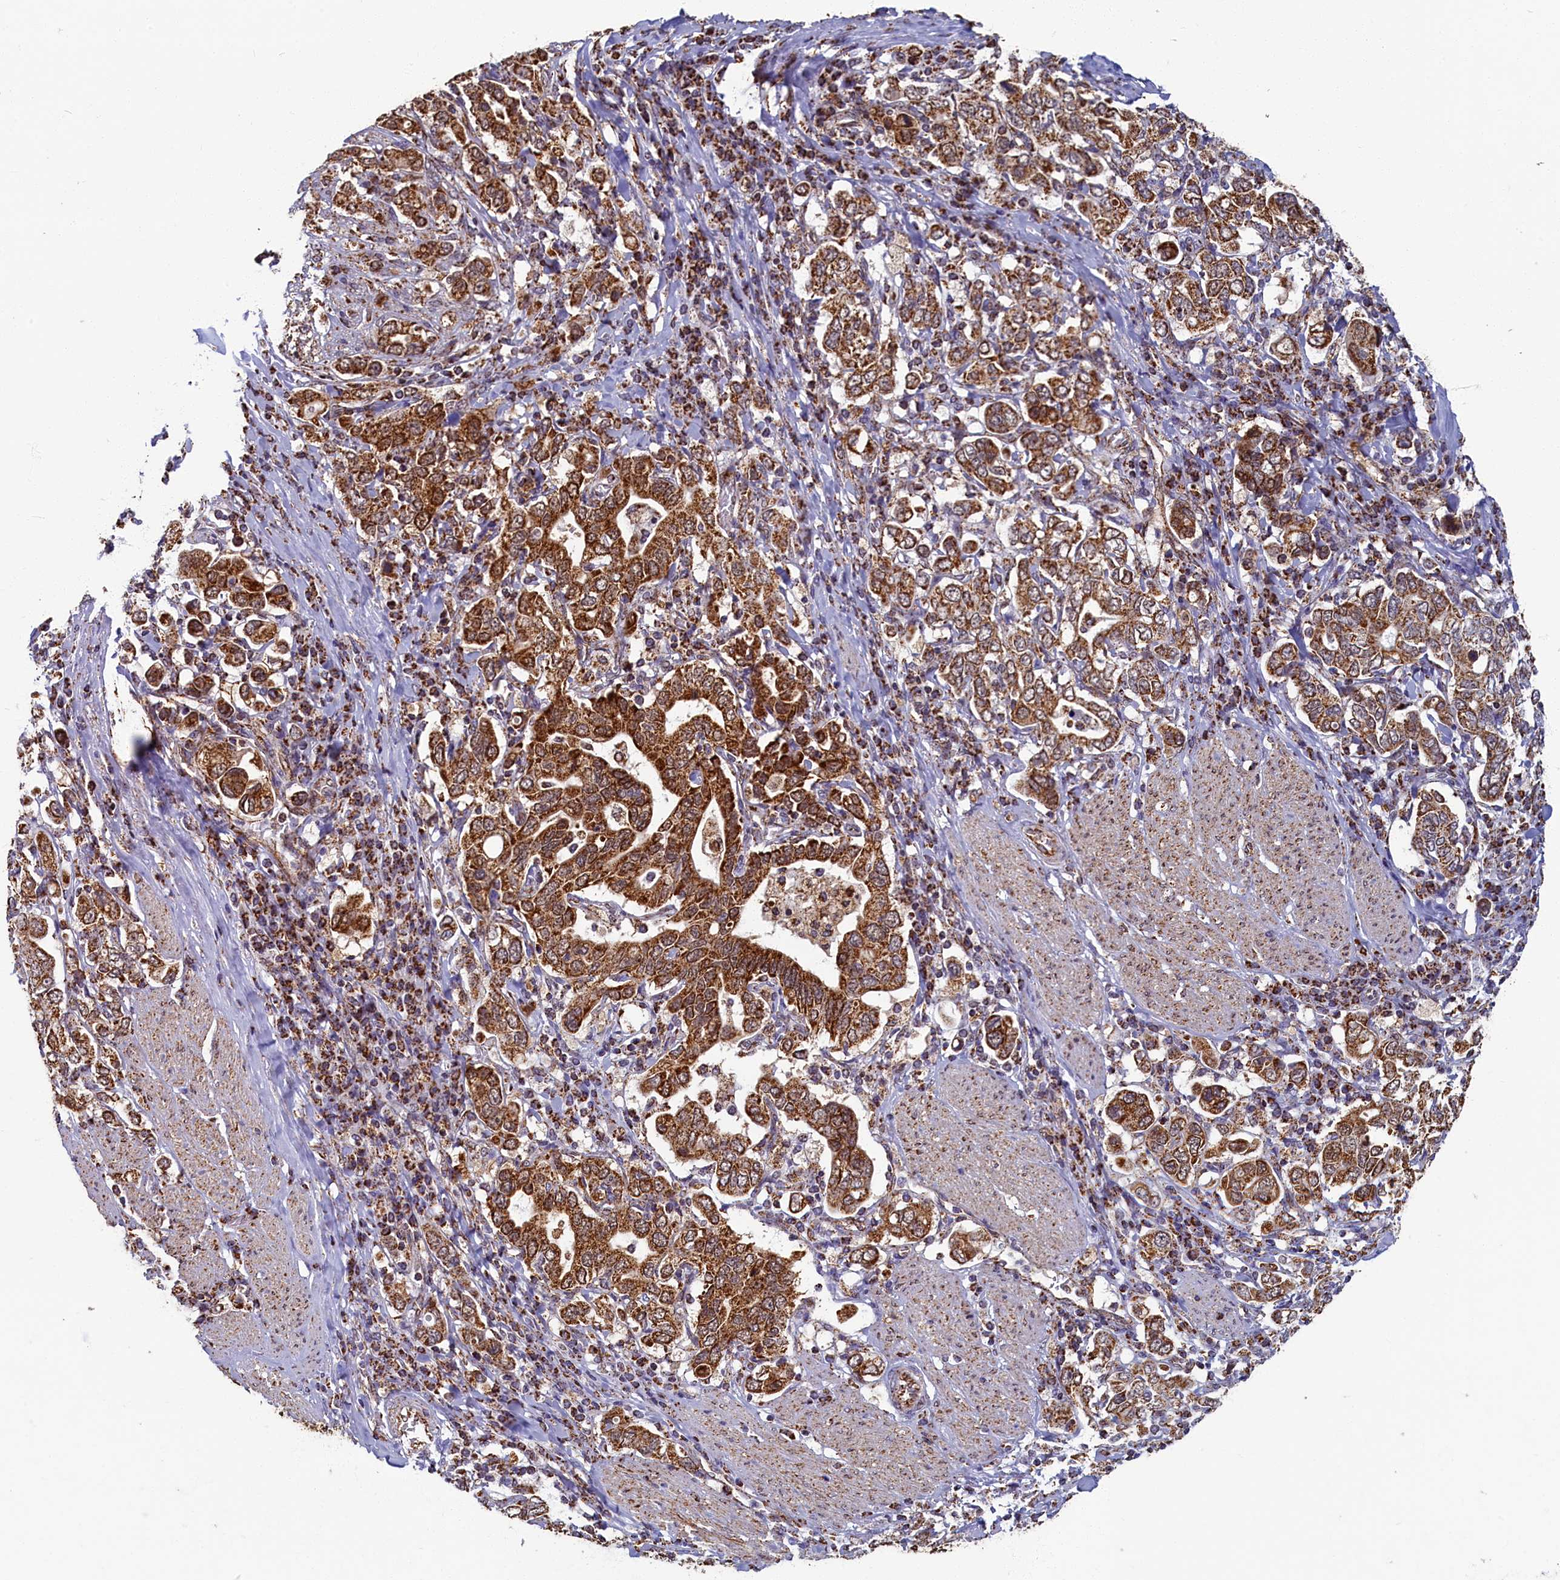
{"staining": {"intensity": "strong", "quantity": ">75%", "location": "cytoplasmic/membranous"}, "tissue": "stomach cancer", "cell_type": "Tumor cells", "image_type": "cancer", "snomed": [{"axis": "morphology", "description": "Adenocarcinoma, NOS"}, {"axis": "topography", "description": "Stomach, upper"}], "caption": "Stomach cancer (adenocarcinoma) tissue displays strong cytoplasmic/membranous expression in about >75% of tumor cells", "gene": "SPR", "patient": {"sex": "male", "age": 62}}